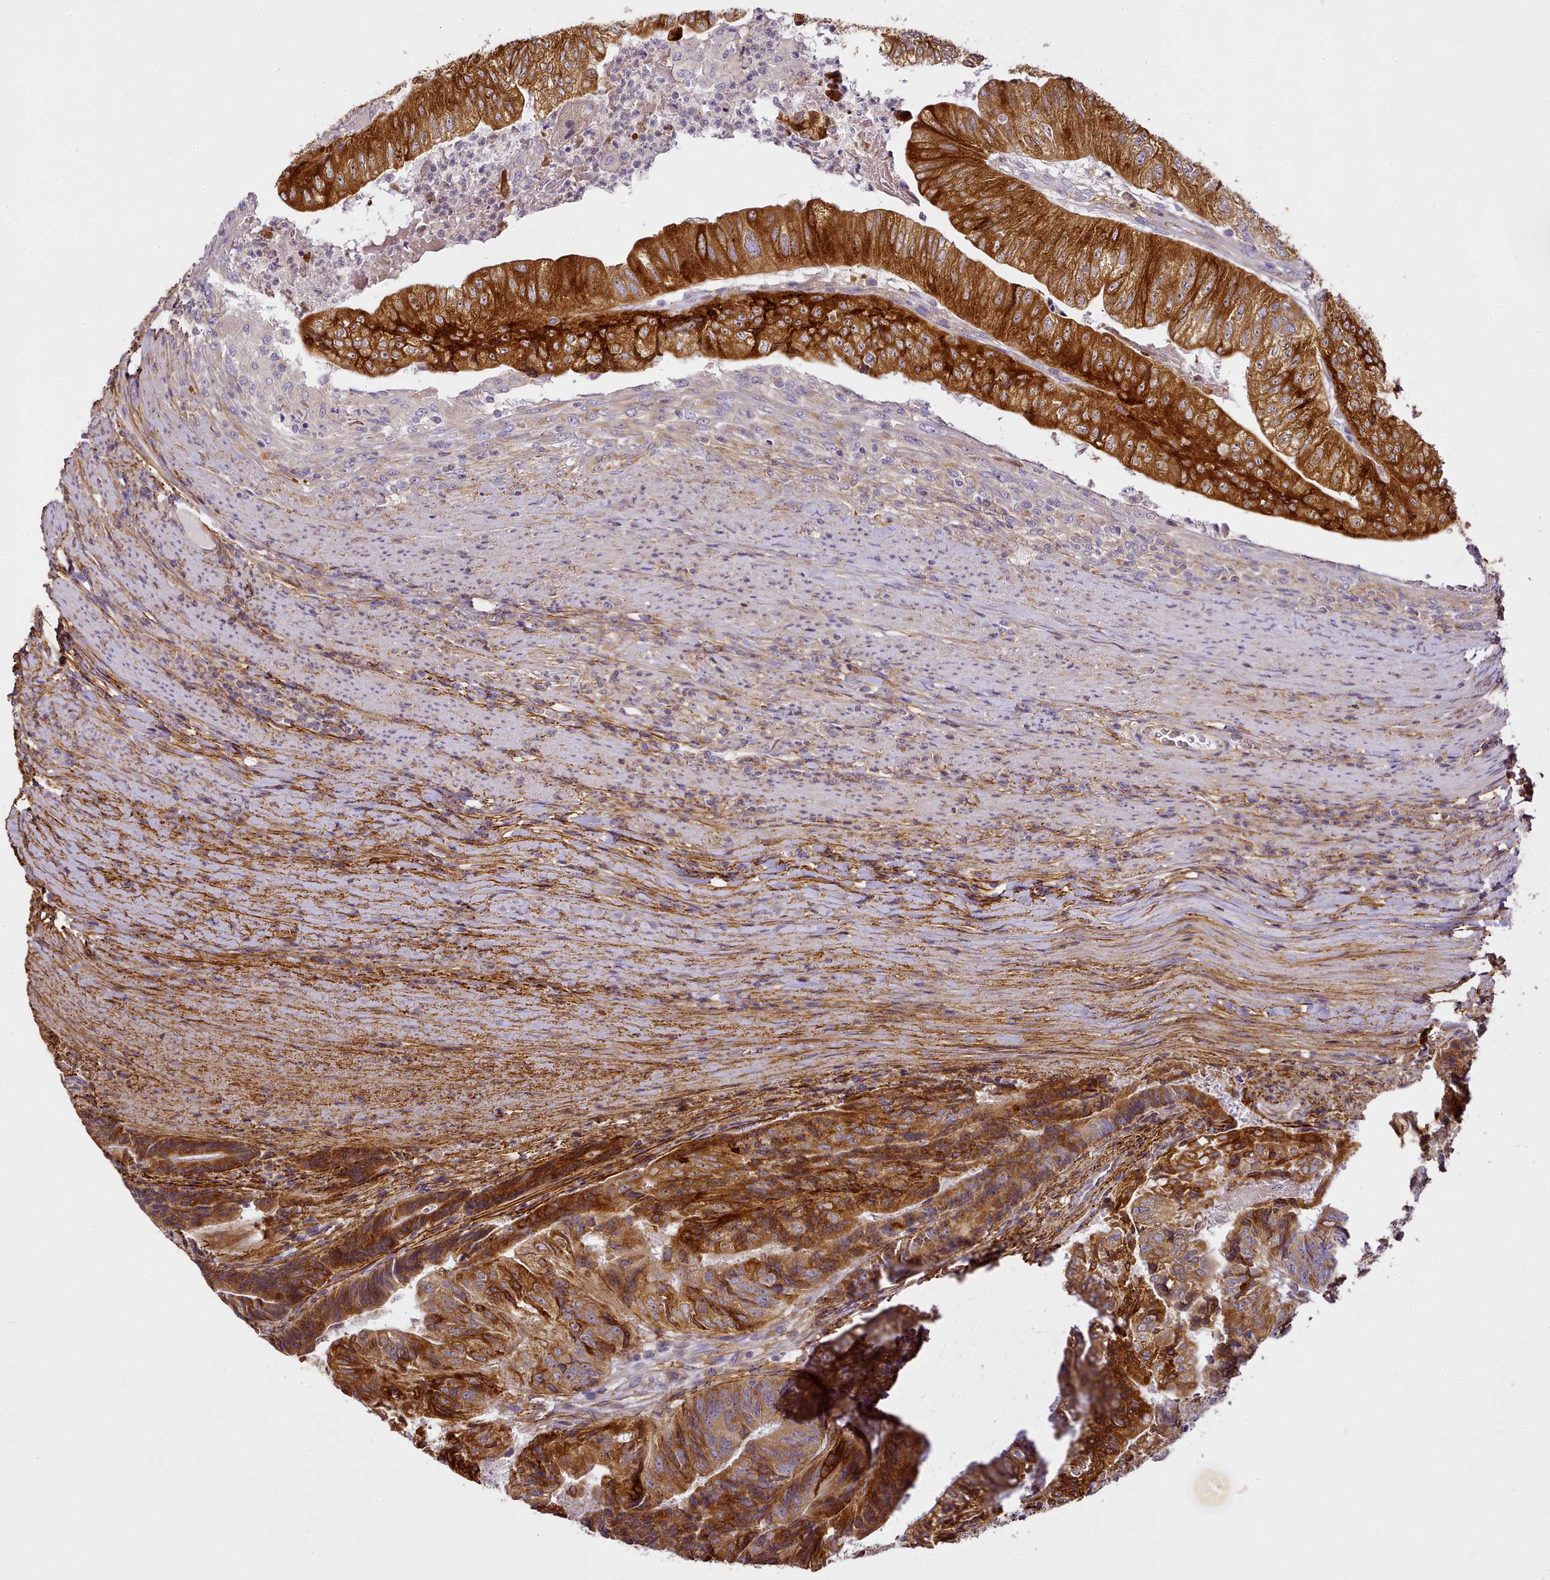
{"staining": {"intensity": "strong", "quantity": ">75%", "location": "cytoplasmic/membranous"}, "tissue": "colorectal cancer", "cell_type": "Tumor cells", "image_type": "cancer", "snomed": [{"axis": "morphology", "description": "Adenocarcinoma, NOS"}, {"axis": "topography", "description": "Colon"}], "caption": "Immunohistochemical staining of human colorectal cancer demonstrates high levels of strong cytoplasmic/membranous expression in about >75% of tumor cells.", "gene": "NBPF1", "patient": {"sex": "female", "age": 67}}